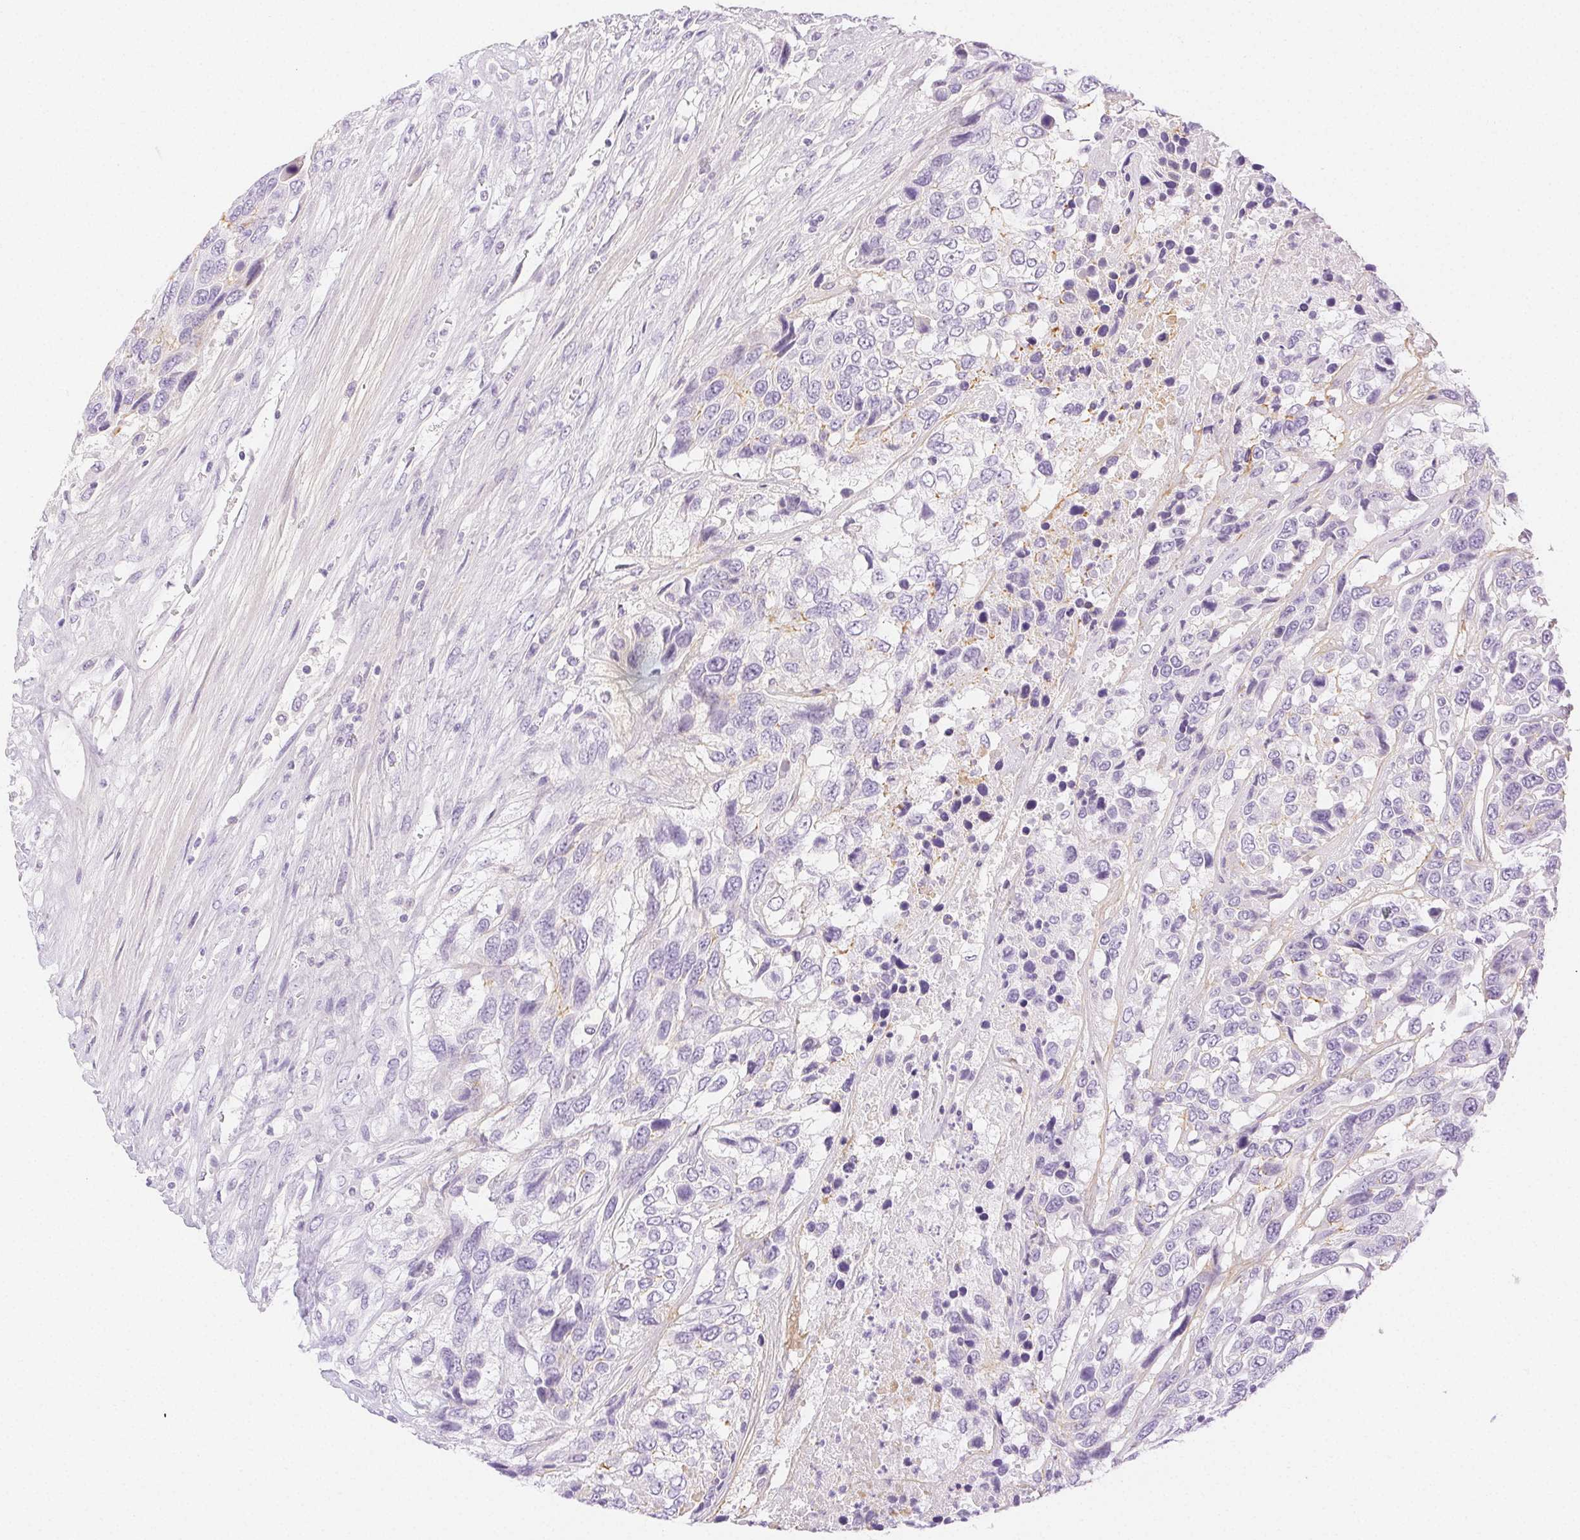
{"staining": {"intensity": "negative", "quantity": "none", "location": "none"}, "tissue": "urothelial cancer", "cell_type": "Tumor cells", "image_type": "cancer", "snomed": [{"axis": "morphology", "description": "Urothelial carcinoma, High grade"}, {"axis": "topography", "description": "Urinary bladder"}], "caption": "Protein analysis of urothelial carcinoma (high-grade) reveals no significant positivity in tumor cells. (Brightfield microscopy of DAB IHC at high magnification).", "gene": "SPACA4", "patient": {"sex": "female", "age": 70}}